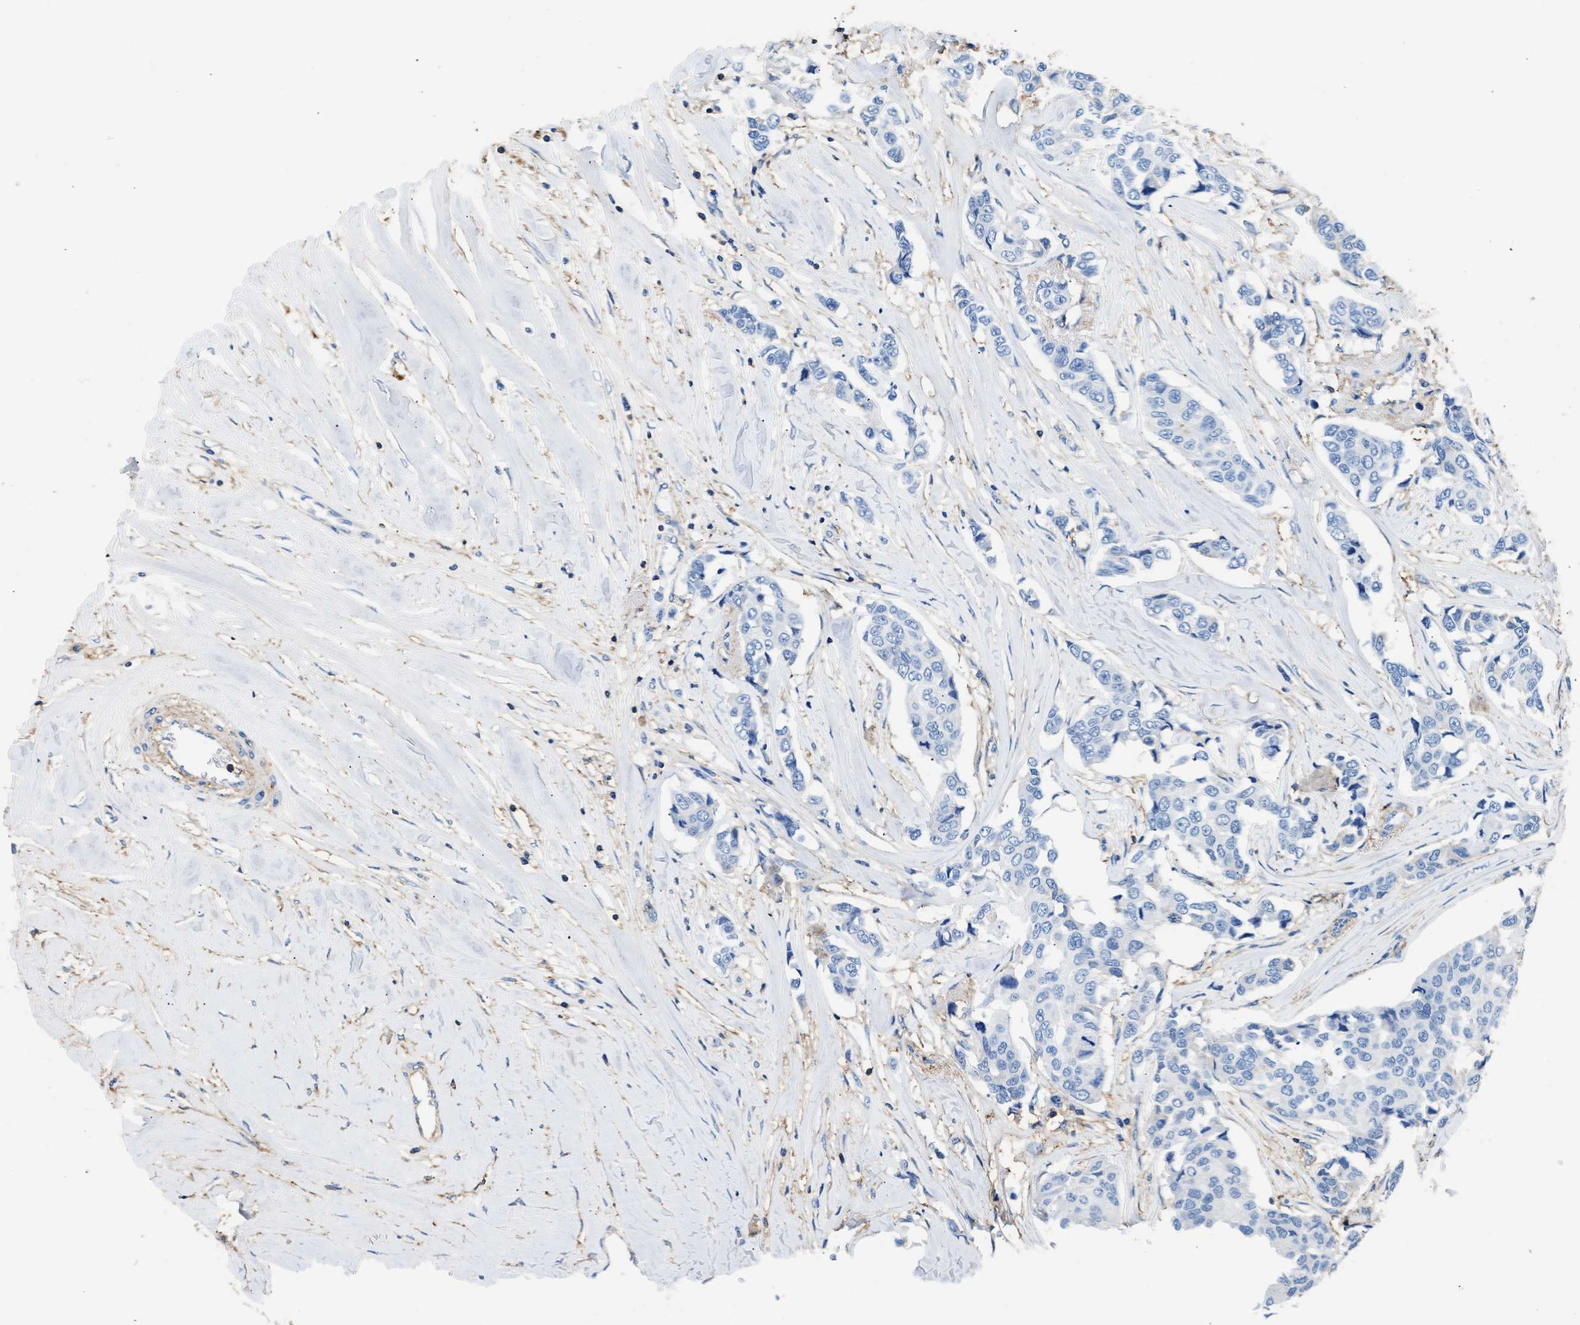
{"staining": {"intensity": "negative", "quantity": "none", "location": "none"}, "tissue": "breast cancer", "cell_type": "Tumor cells", "image_type": "cancer", "snomed": [{"axis": "morphology", "description": "Duct carcinoma"}, {"axis": "topography", "description": "Breast"}], "caption": "A photomicrograph of breast cancer stained for a protein exhibits no brown staining in tumor cells. The staining was performed using DAB to visualize the protein expression in brown, while the nuclei were stained in blue with hematoxylin (Magnification: 20x).", "gene": "KCNQ4", "patient": {"sex": "female", "age": 80}}